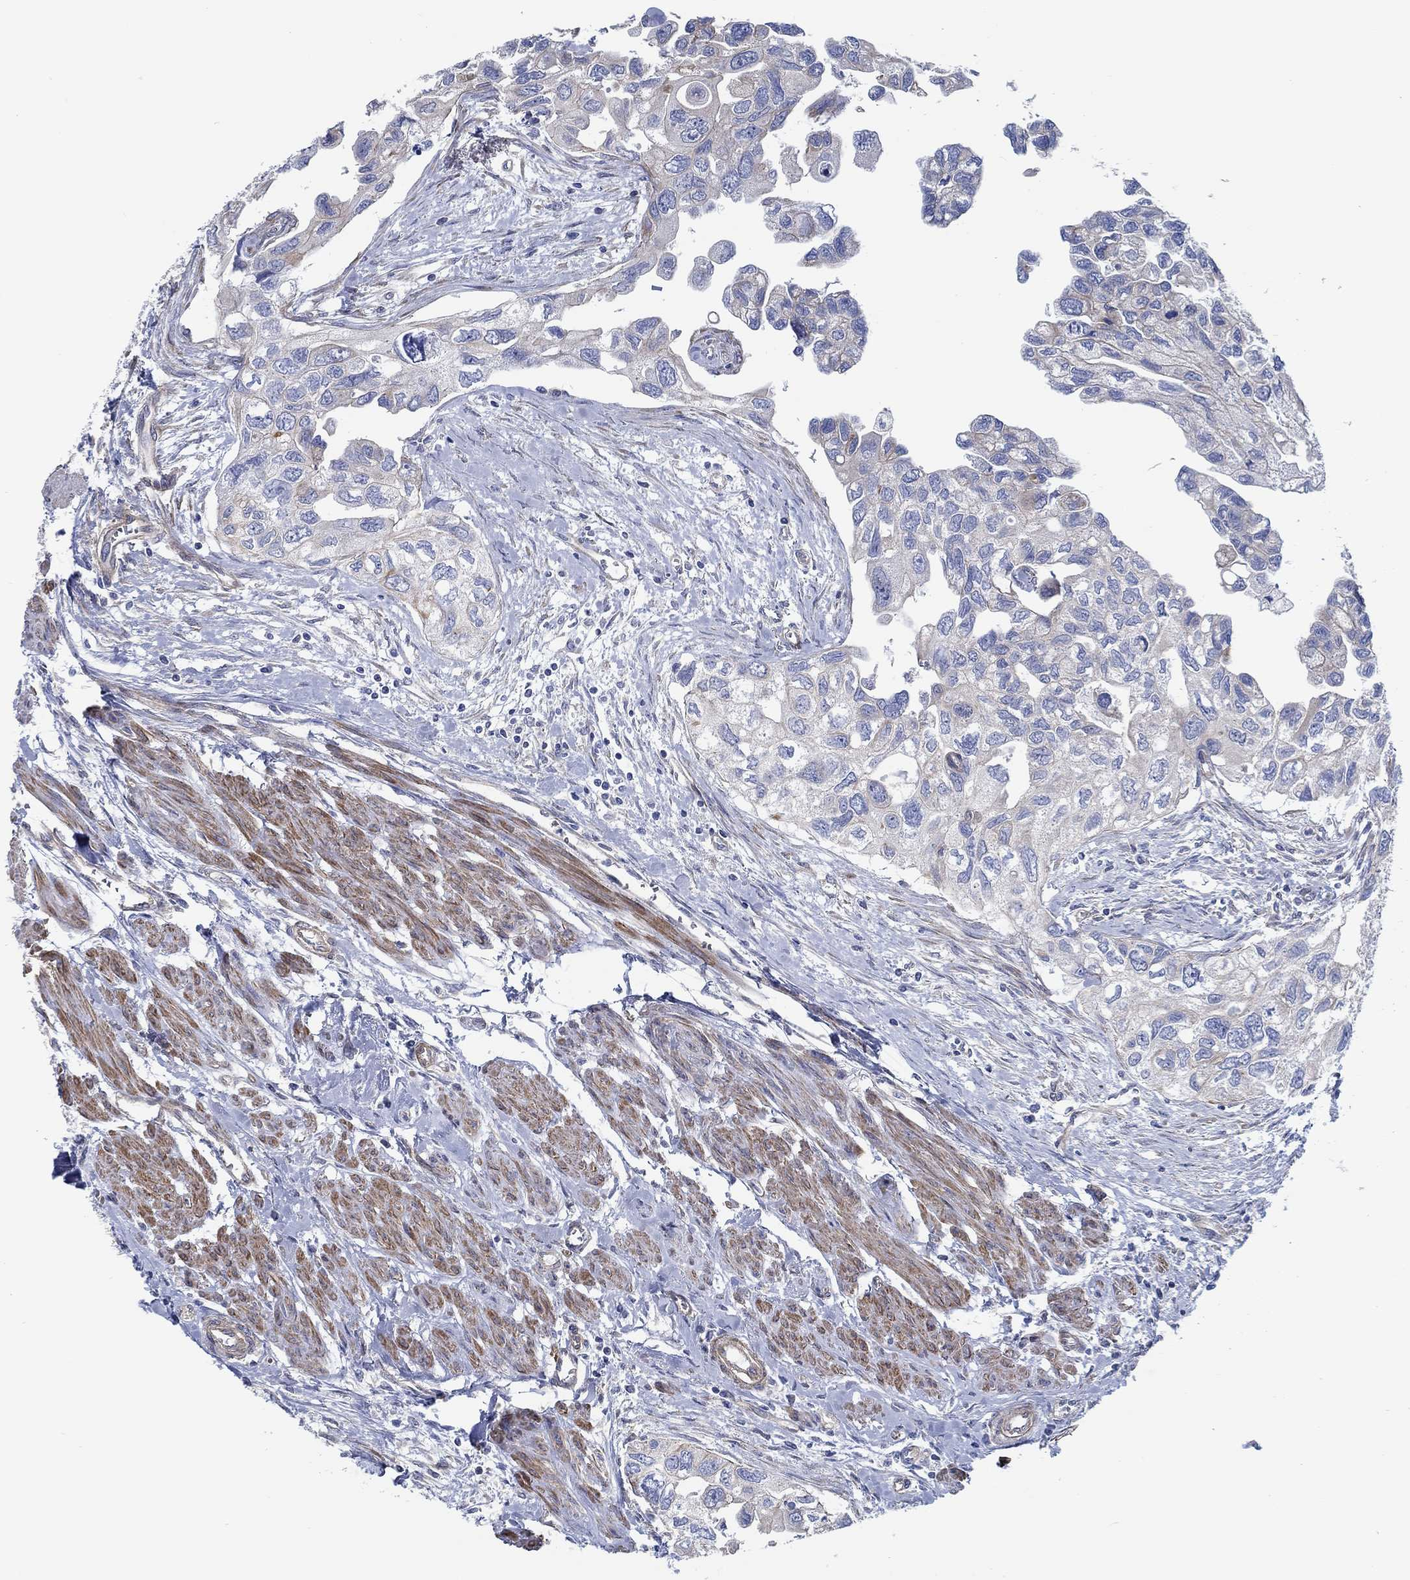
{"staining": {"intensity": "negative", "quantity": "none", "location": "none"}, "tissue": "urothelial cancer", "cell_type": "Tumor cells", "image_type": "cancer", "snomed": [{"axis": "morphology", "description": "Urothelial carcinoma, High grade"}, {"axis": "topography", "description": "Urinary bladder"}], "caption": "Immunohistochemical staining of urothelial carcinoma (high-grade) exhibits no significant expression in tumor cells.", "gene": "FMN1", "patient": {"sex": "male", "age": 59}}